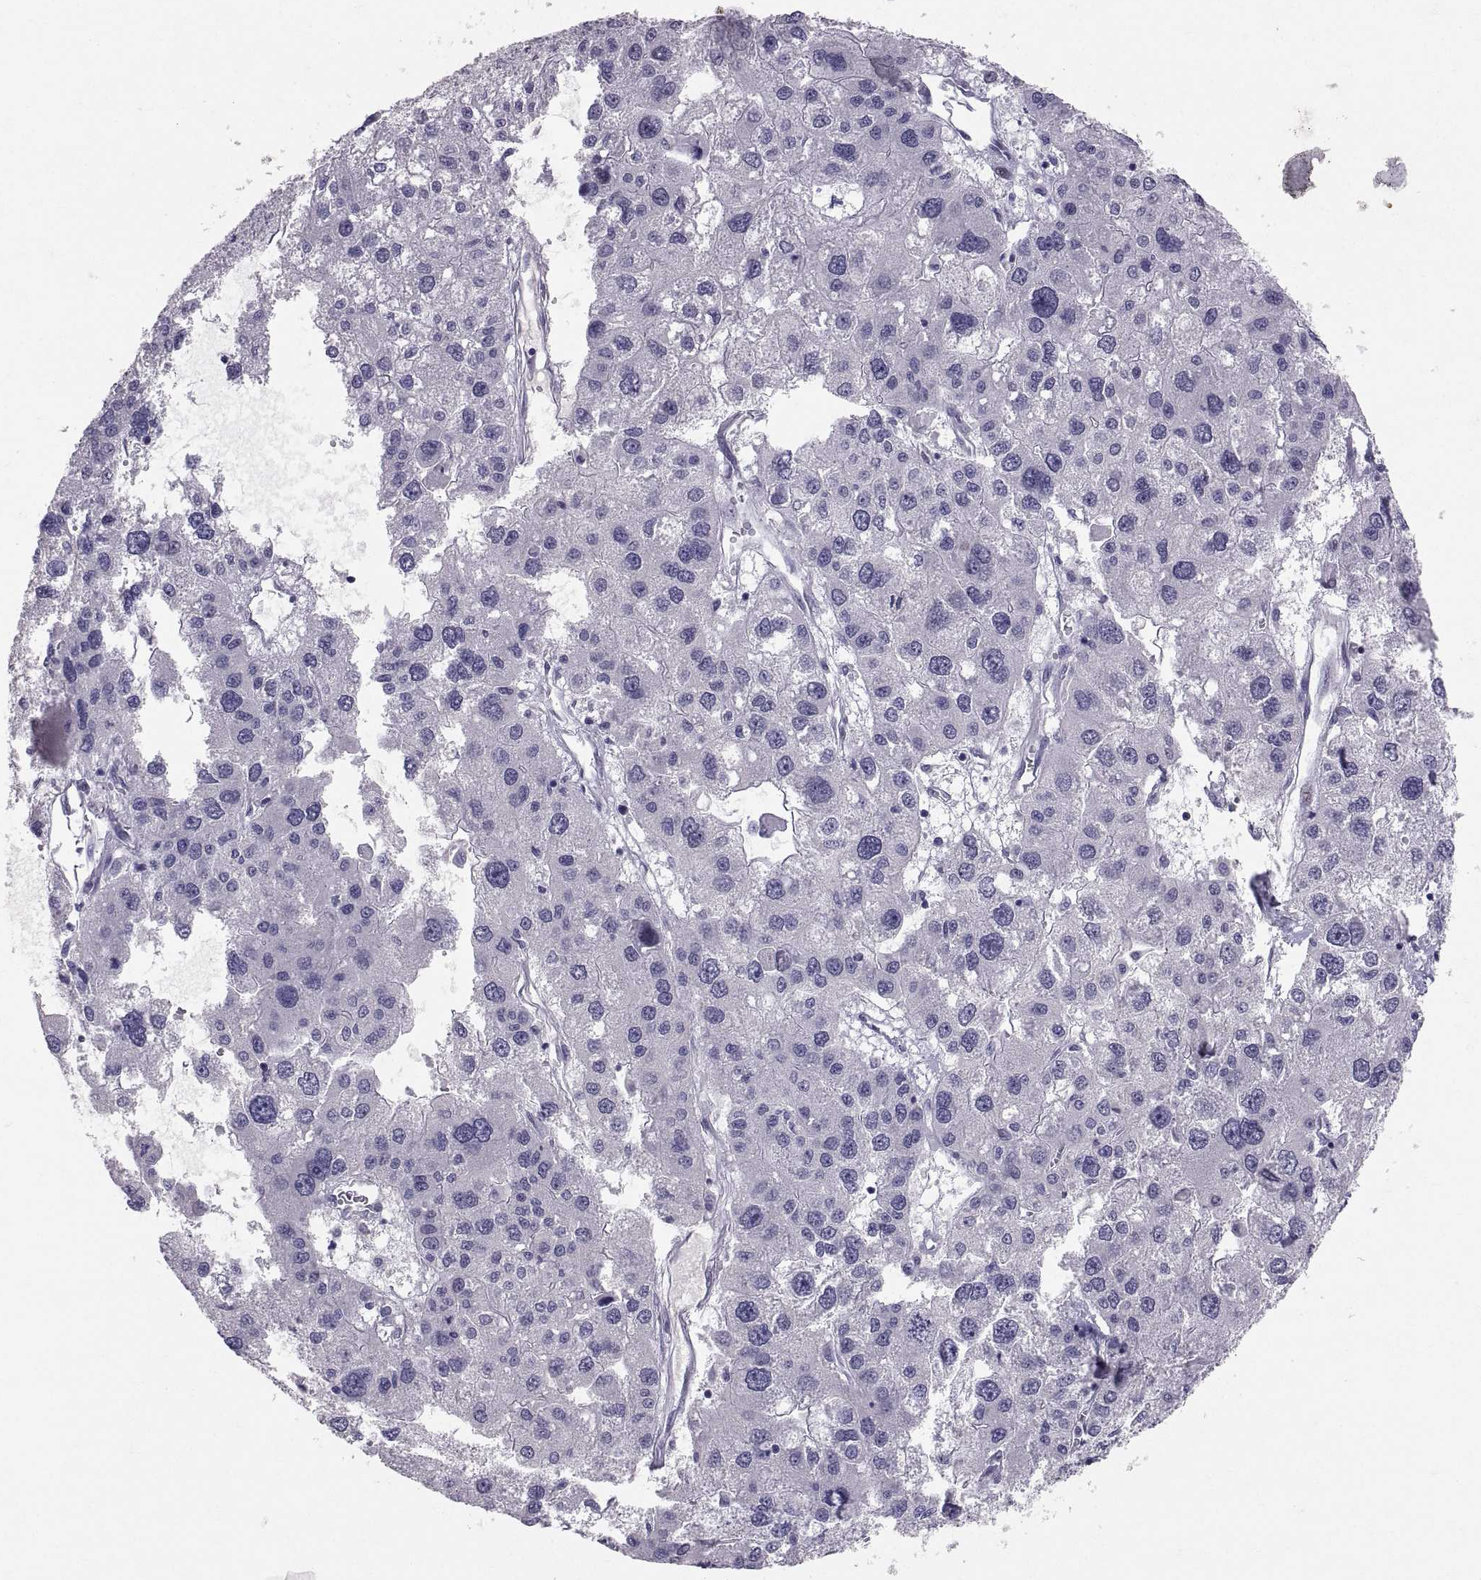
{"staining": {"intensity": "negative", "quantity": "none", "location": "none"}, "tissue": "liver cancer", "cell_type": "Tumor cells", "image_type": "cancer", "snomed": [{"axis": "morphology", "description": "Carcinoma, Hepatocellular, NOS"}, {"axis": "topography", "description": "Liver"}], "caption": "A micrograph of human hepatocellular carcinoma (liver) is negative for staining in tumor cells.", "gene": "PTN", "patient": {"sex": "male", "age": 73}}